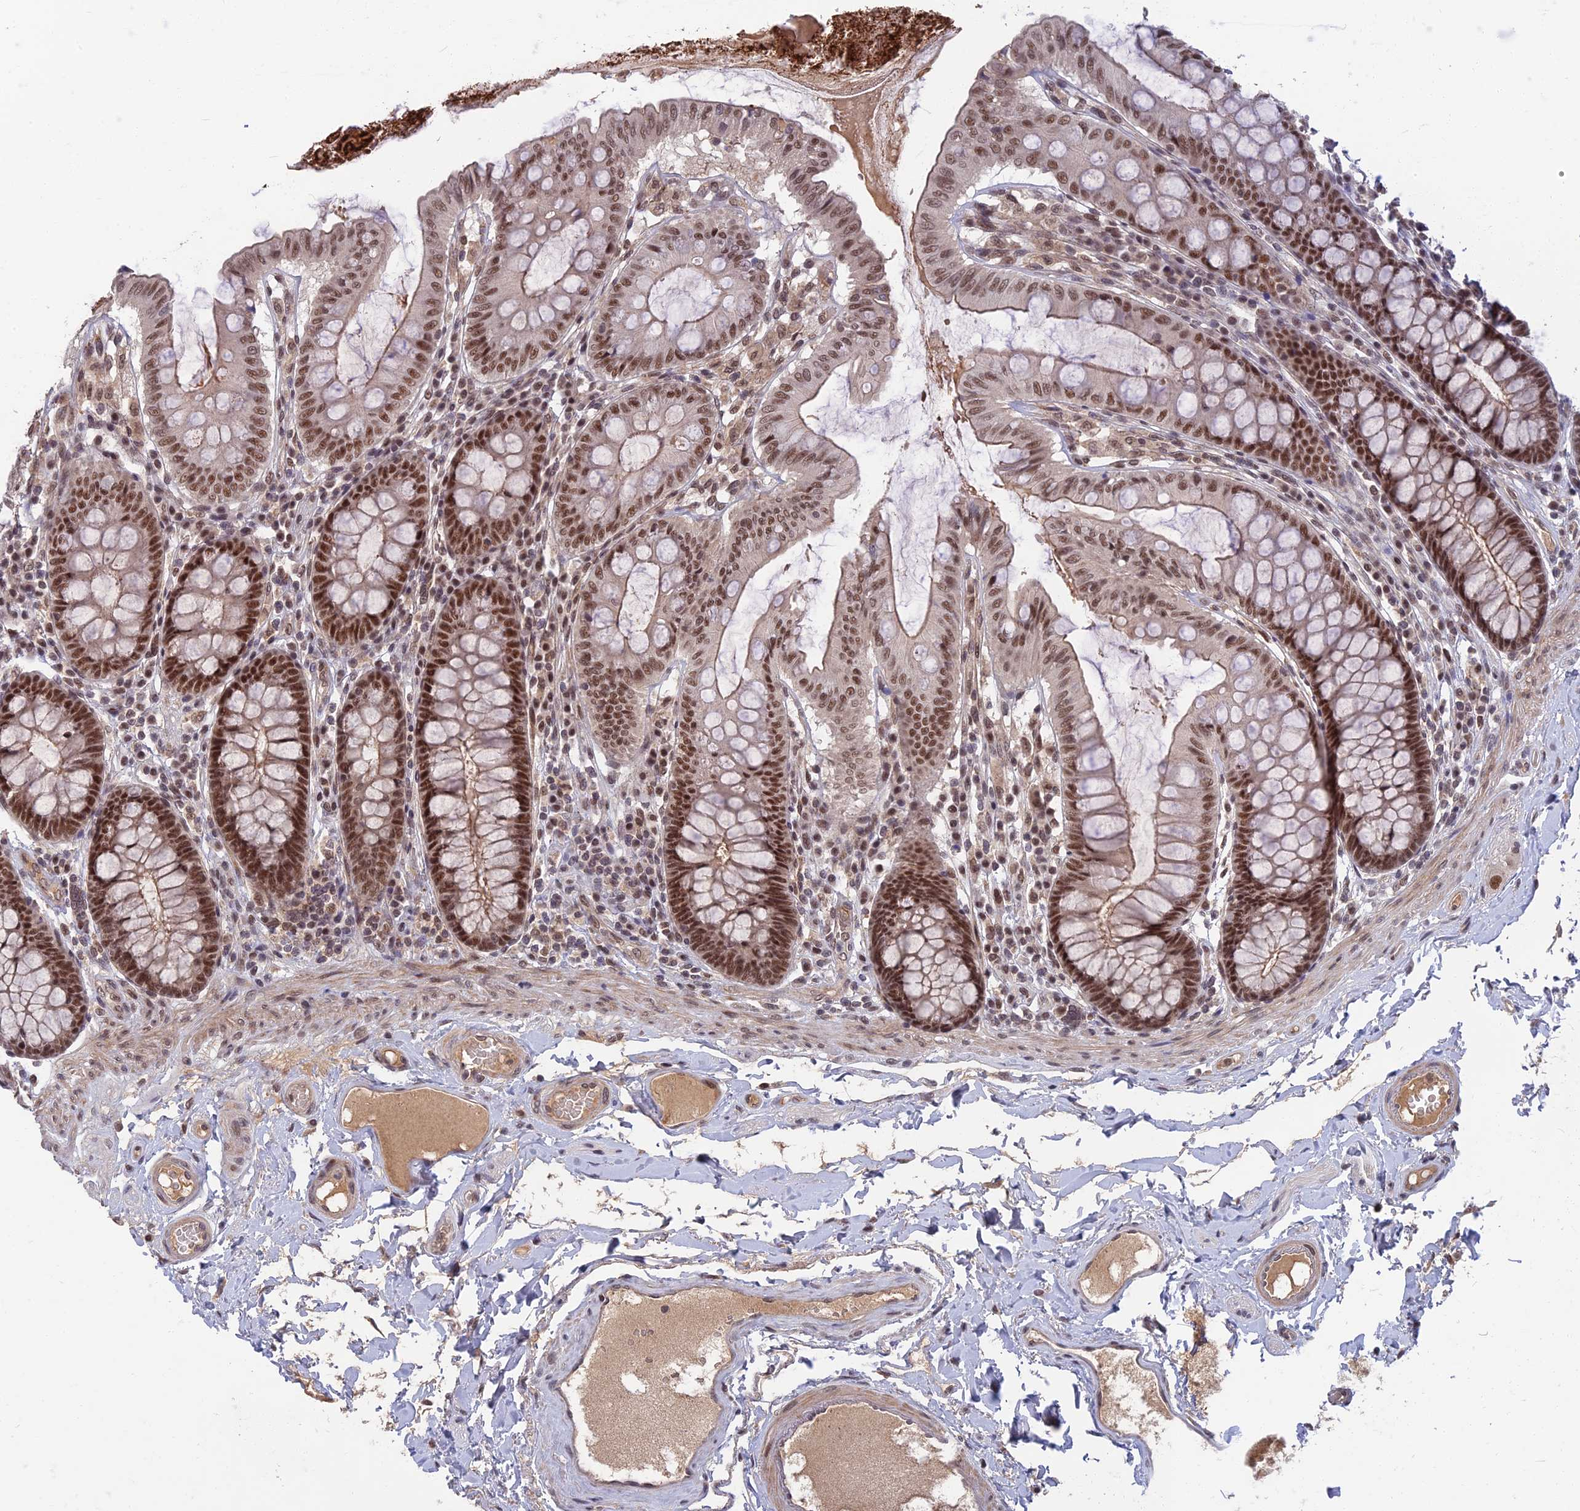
{"staining": {"intensity": "moderate", "quantity": ">75%", "location": "nuclear"}, "tissue": "colon", "cell_type": "Endothelial cells", "image_type": "normal", "snomed": [{"axis": "morphology", "description": "Normal tissue, NOS"}, {"axis": "topography", "description": "Colon"}], "caption": "Endothelial cells demonstrate medium levels of moderate nuclear staining in about >75% of cells in normal colon. The protein of interest is stained brown, and the nuclei are stained in blue (DAB (3,3'-diaminobenzidine) IHC with brightfield microscopy, high magnification).", "gene": "TCEA2", "patient": {"sex": "male", "age": 84}}